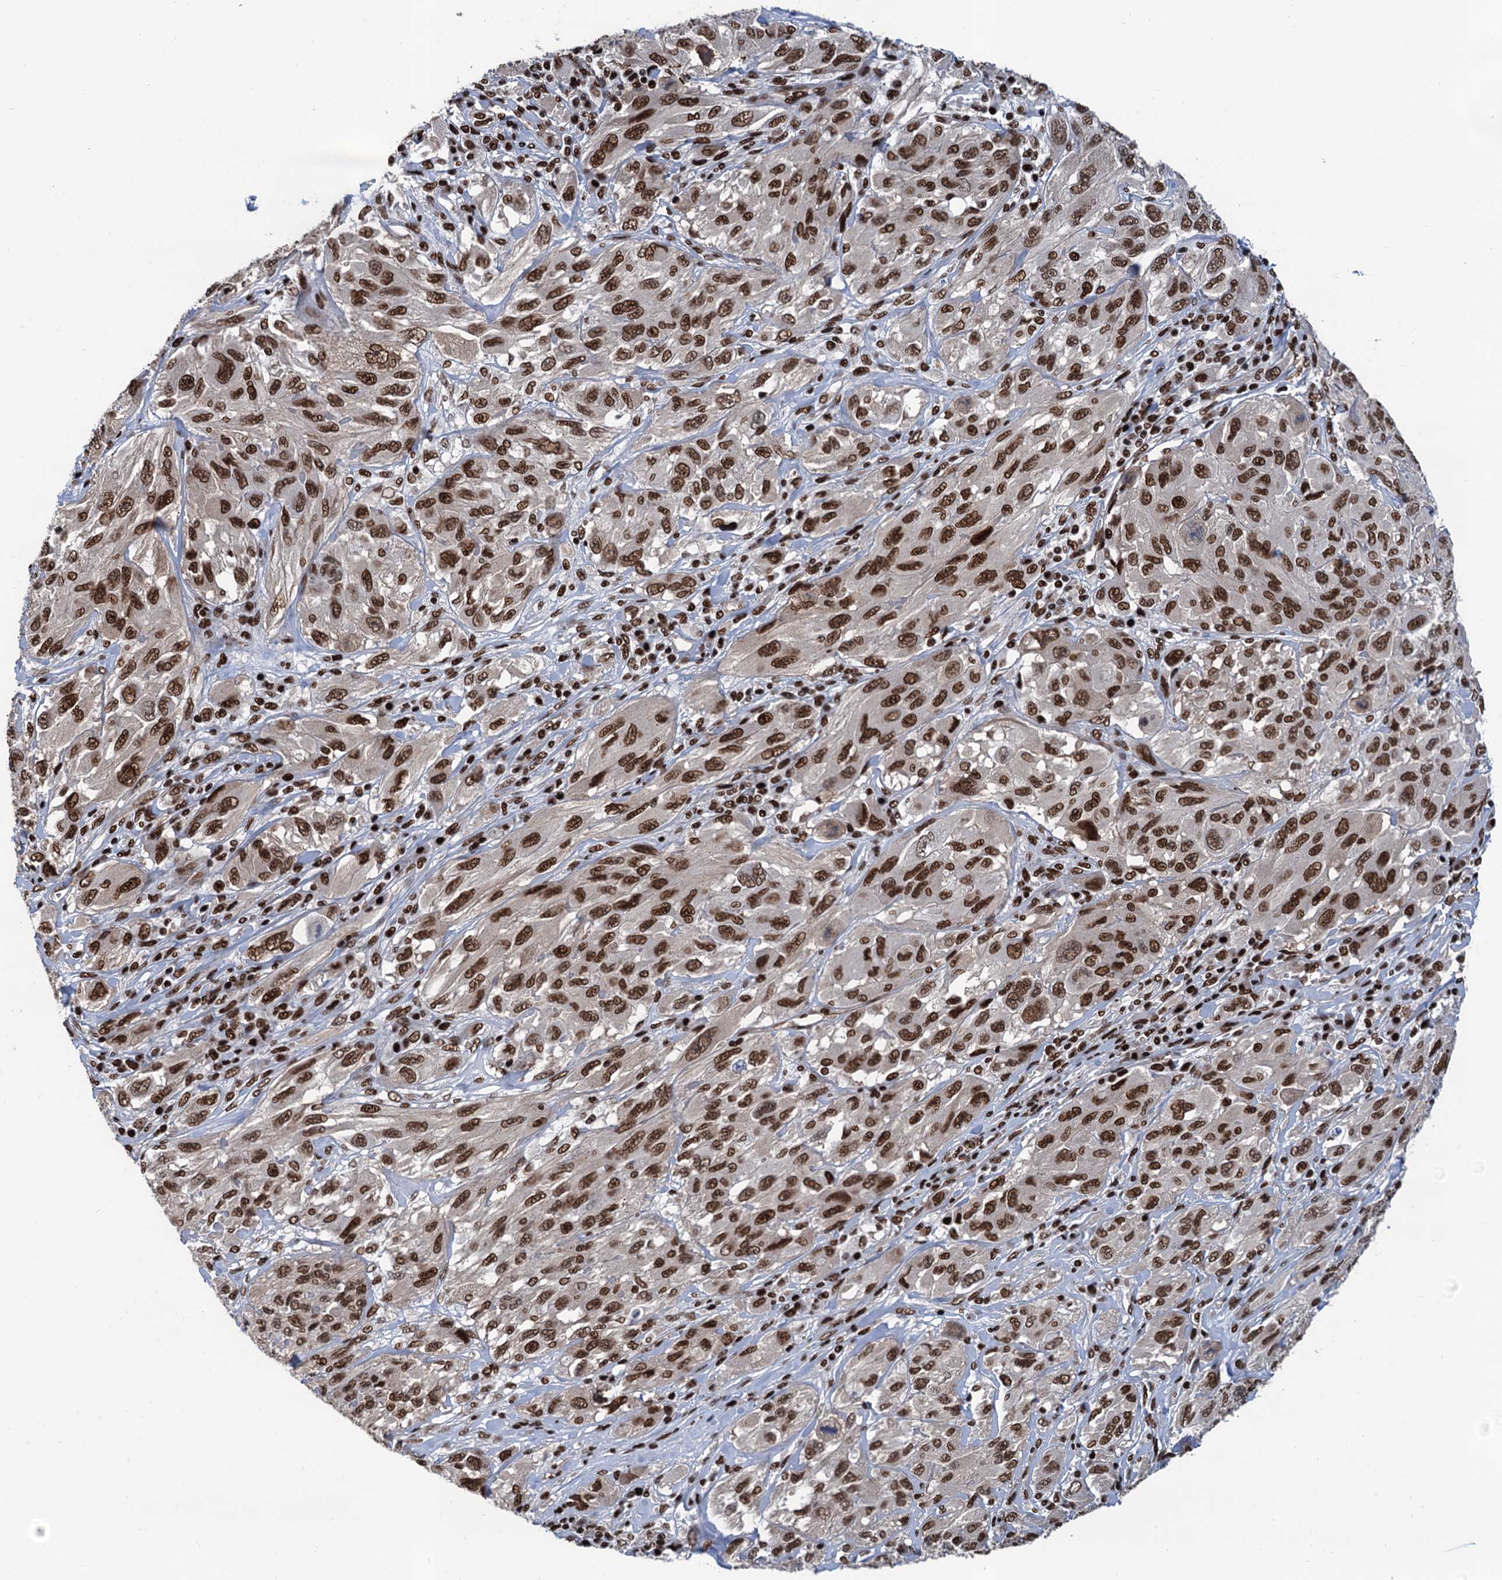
{"staining": {"intensity": "moderate", "quantity": ">75%", "location": "nuclear"}, "tissue": "melanoma", "cell_type": "Tumor cells", "image_type": "cancer", "snomed": [{"axis": "morphology", "description": "Malignant melanoma, NOS"}, {"axis": "topography", "description": "Skin"}], "caption": "Immunohistochemistry (IHC) (DAB (3,3'-diaminobenzidine)) staining of melanoma reveals moderate nuclear protein positivity in about >75% of tumor cells.", "gene": "PPP4R1", "patient": {"sex": "female", "age": 91}}